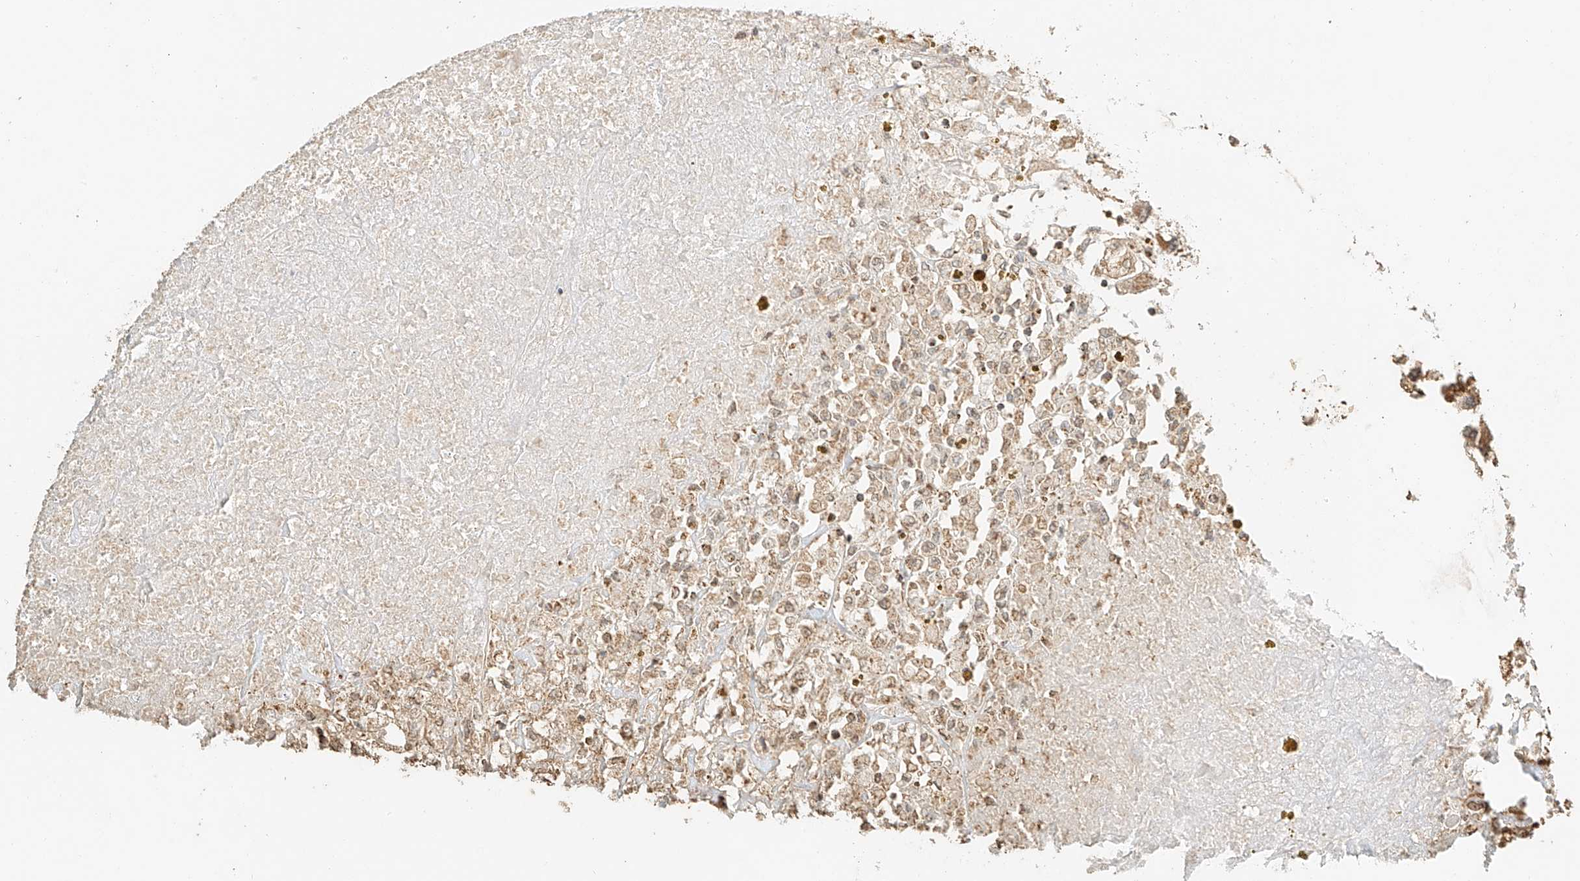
{"staining": {"intensity": "moderate", "quantity": ">75%", "location": "cytoplasmic/membranous"}, "tissue": "renal cancer", "cell_type": "Tumor cells", "image_type": "cancer", "snomed": [{"axis": "morphology", "description": "Adenocarcinoma, NOS"}, {"axis": "topography", "description": "Kidney"}], "caption": "An immunohistochemistry photomicrograph of tumor tissue is shown. Protein staining in brown labels moderate cytoplasmic/membranous positivity in adenocarcinoma (renal) within tumor cells.", "gene": "MIPEP", "patient": {"sex": "female", "age": 52}}